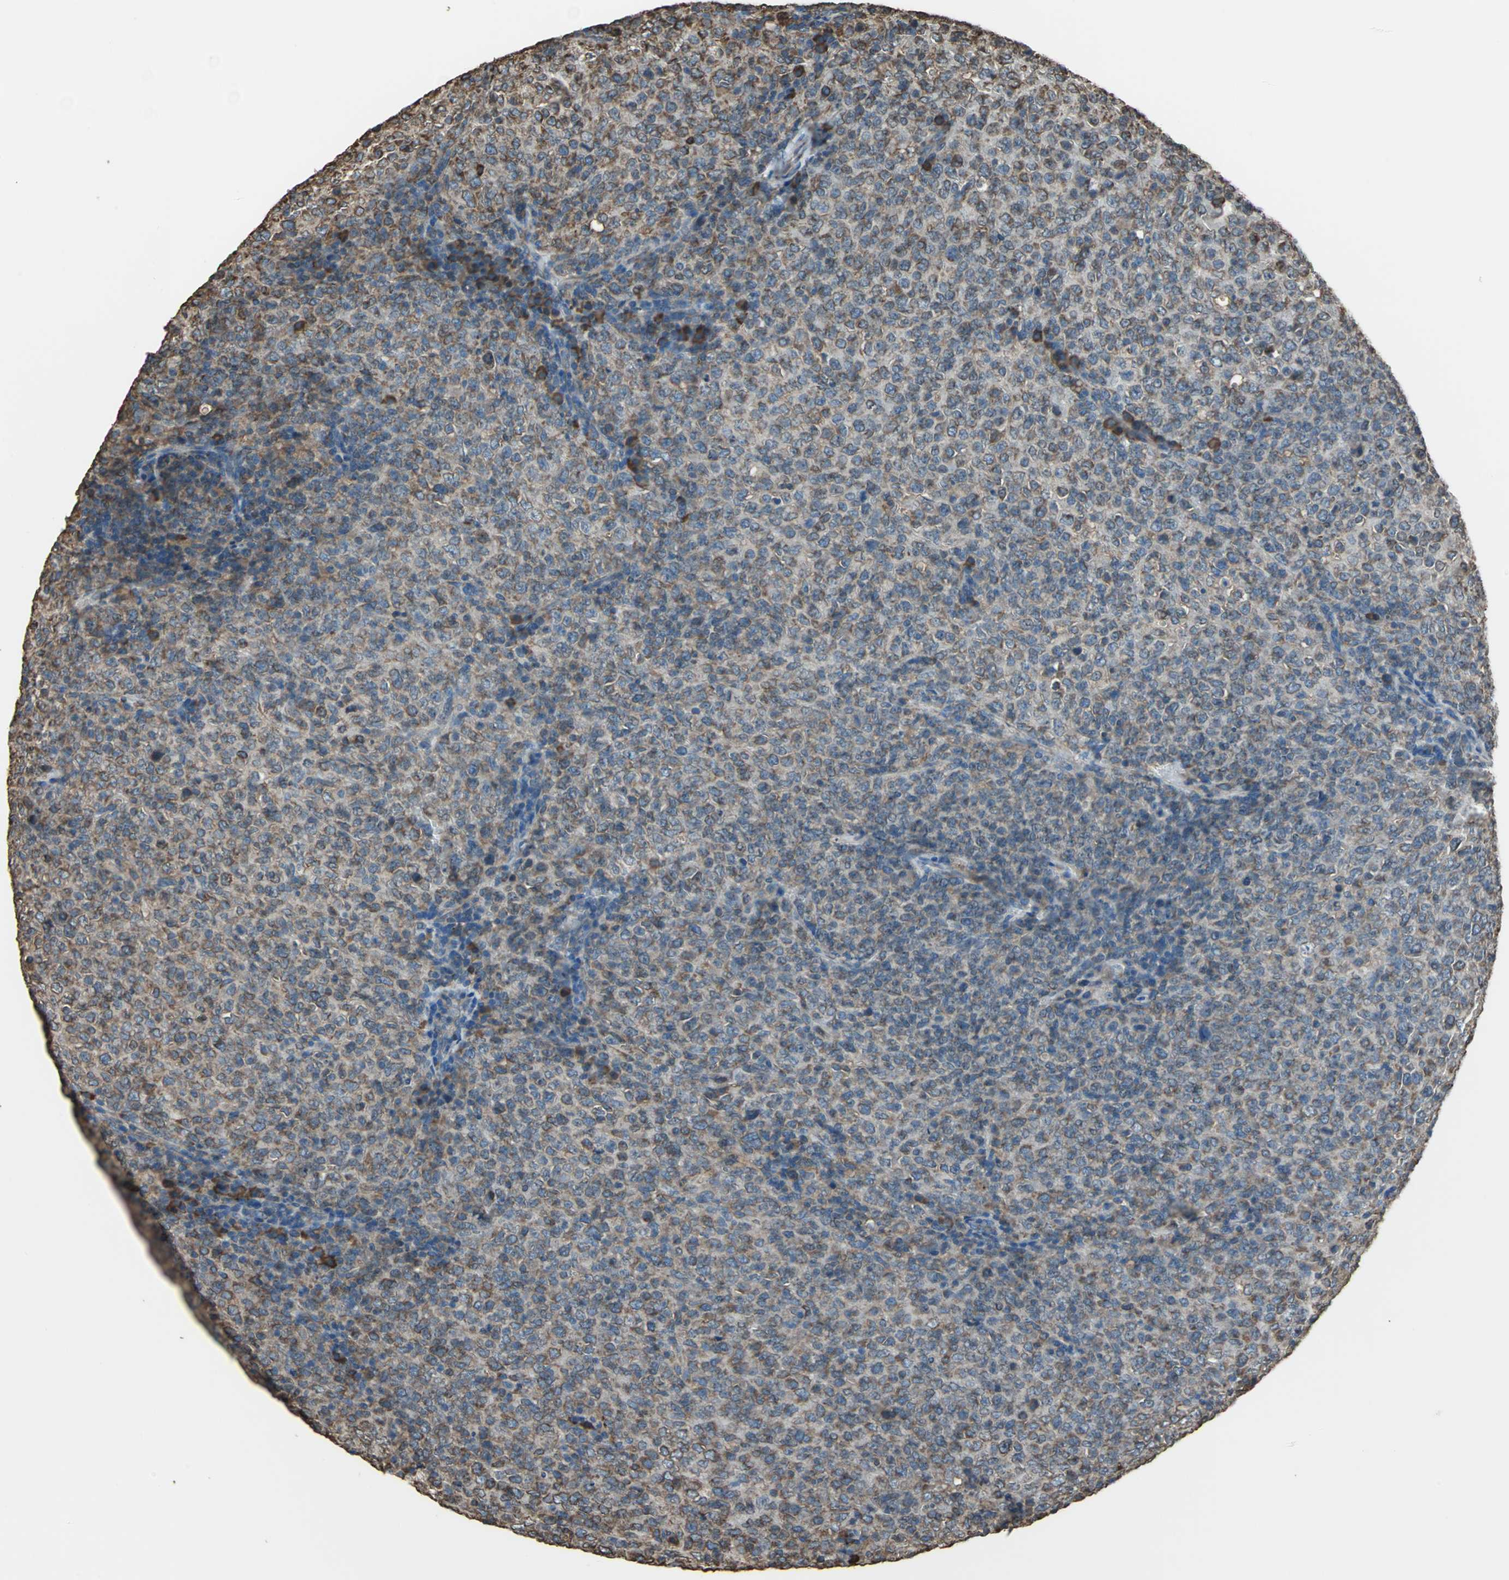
{"staining": {"intensity": "moderate", "quantity": ">75%", "location": "cytoplasmic/membranous"}, "tissue": "lymphoma", "cell_type": "Tumor cells", "image_type": "cancer", "snomed": [{"axis": "morphology", "description": "Malignant lymphoma, non-Hodgkin's type, High grade"}, {"axis": "topography", "description": "Tonsil"}], "caption": "Protein expression analysis of malignant lymphoma, non-Hodgkin's type (high-grade) shows moderate cytoplasmic/membranous staining in approximately >75% of tumor cells.", "gene": "GPANK1", "patient": {"sex": "female", "age": 36}}